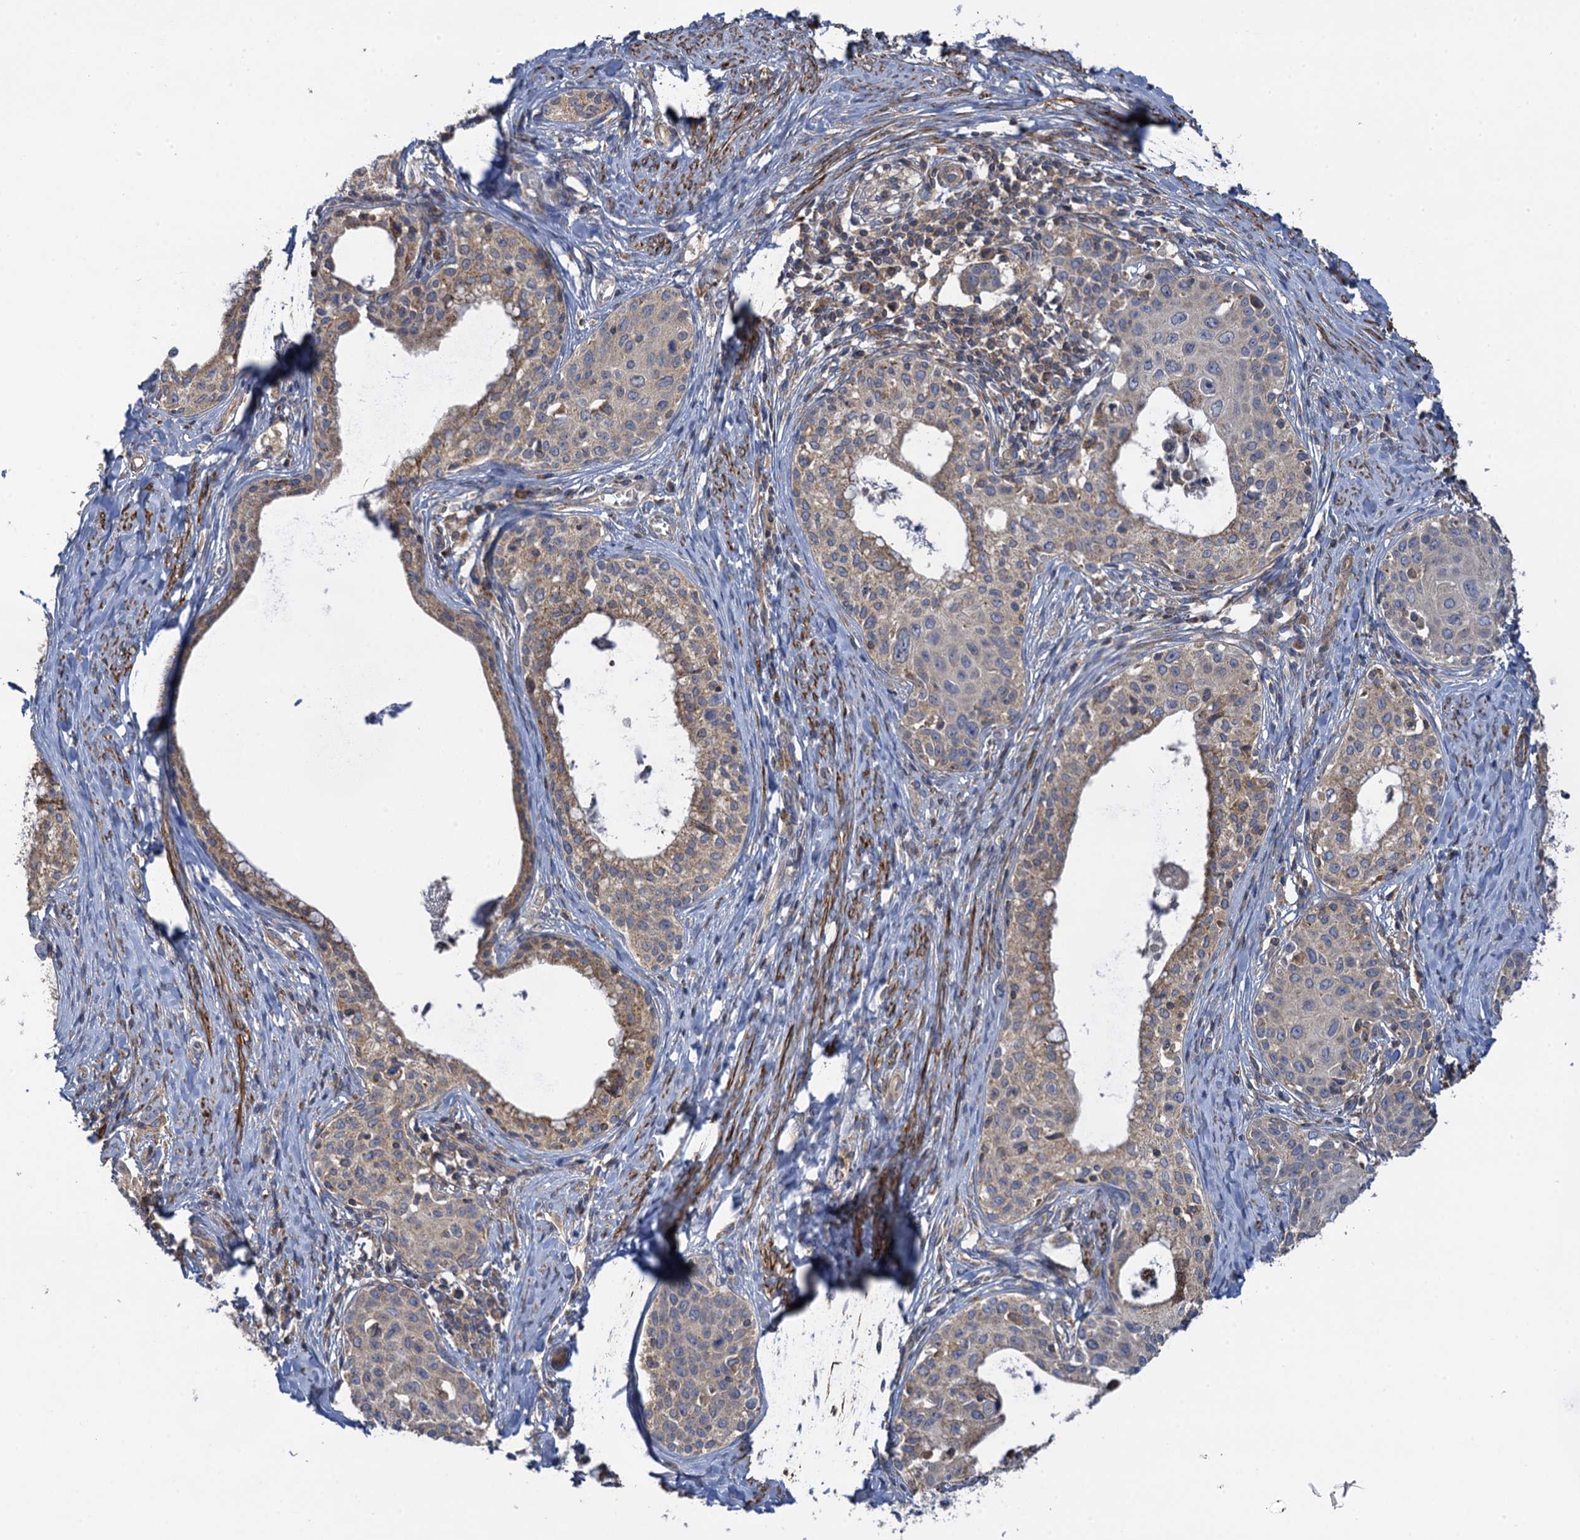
{"staining": {"intensity": "weak", "quantity": ">75%", "location": "cytoplasmic/membranous"}, "tissue": "cervical cancer", "cell_type": "Tumor cells", "image_type": "cancer", "snomed": [{"axis": "morphology", "description": "Squamous cell carcinoma, NOS"}, {"axis": "morphology", "description": "Adenocarcinoma, NOS"}, {"axis": "topography", "description": "Cervix"}], "caption": "An IHC histopathology image of tumor tissue is shown. Protein staining in brown highlights weak cytoplasmic/membranous positivity in squamous cell carcinoma (cervical) within tumor cells.", "gene": "WDR88", "patient": {"sex": "female", "age": 52}}